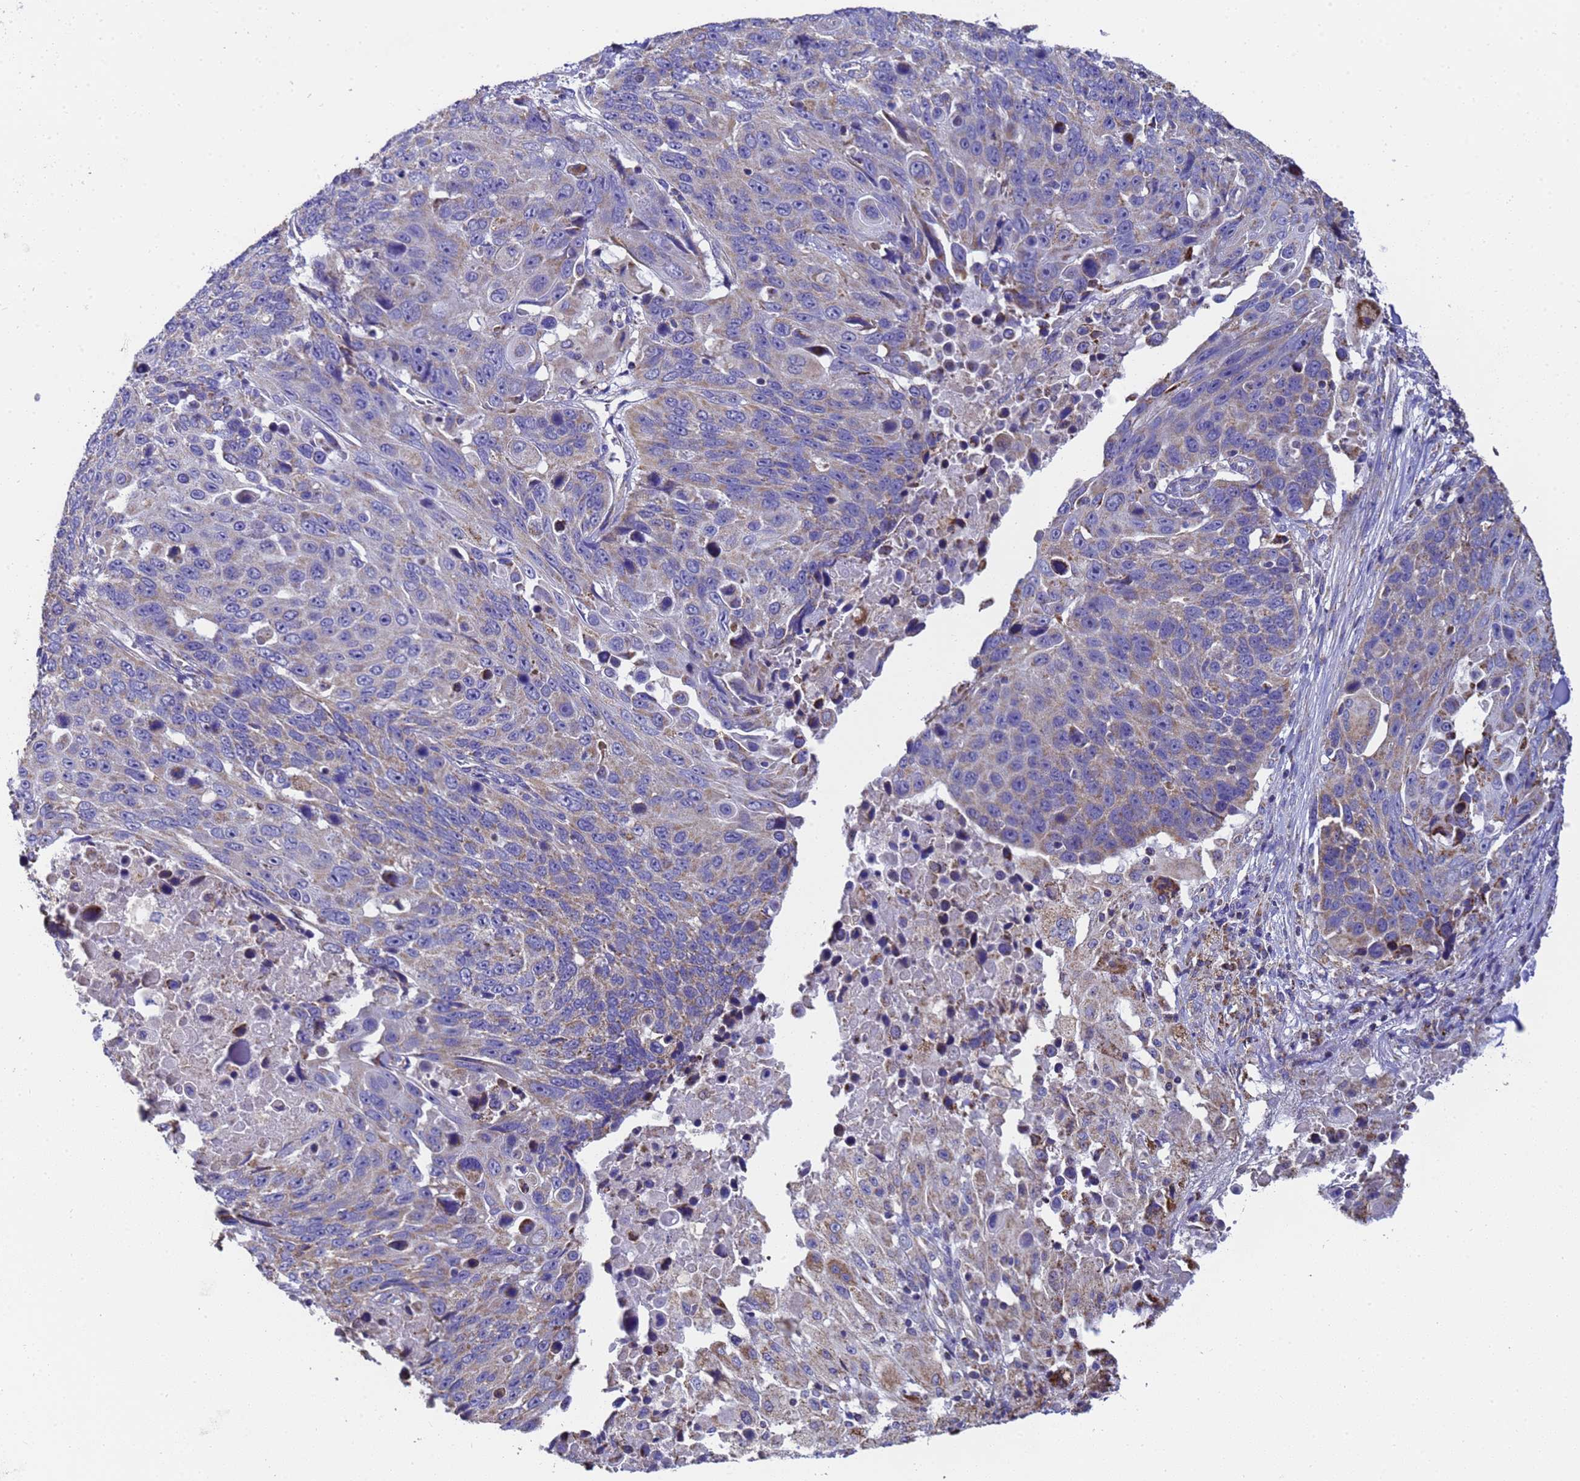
{"staining": {"intensity": "weak", "quantity": "25%-75%", "location": "cytoplasmic/membranous"}, "tissue": "lung cancer", "cell_type": "Tumor cells", "image_type": "cancer", "snomed": [{"axis": "morphology", "description": "Squamous cell carcinoma, NOS"}, {"axis": "topography", "description": "Lung"}], "caption": "Brown immunohistochemical staining in lung squamous cell carcinoma shows weak cytoplasmic/membranous staining in about 25%-75% of tumor cells.", "gene": "MRPS12", "patient": {"sex": "male", "age": 66}}